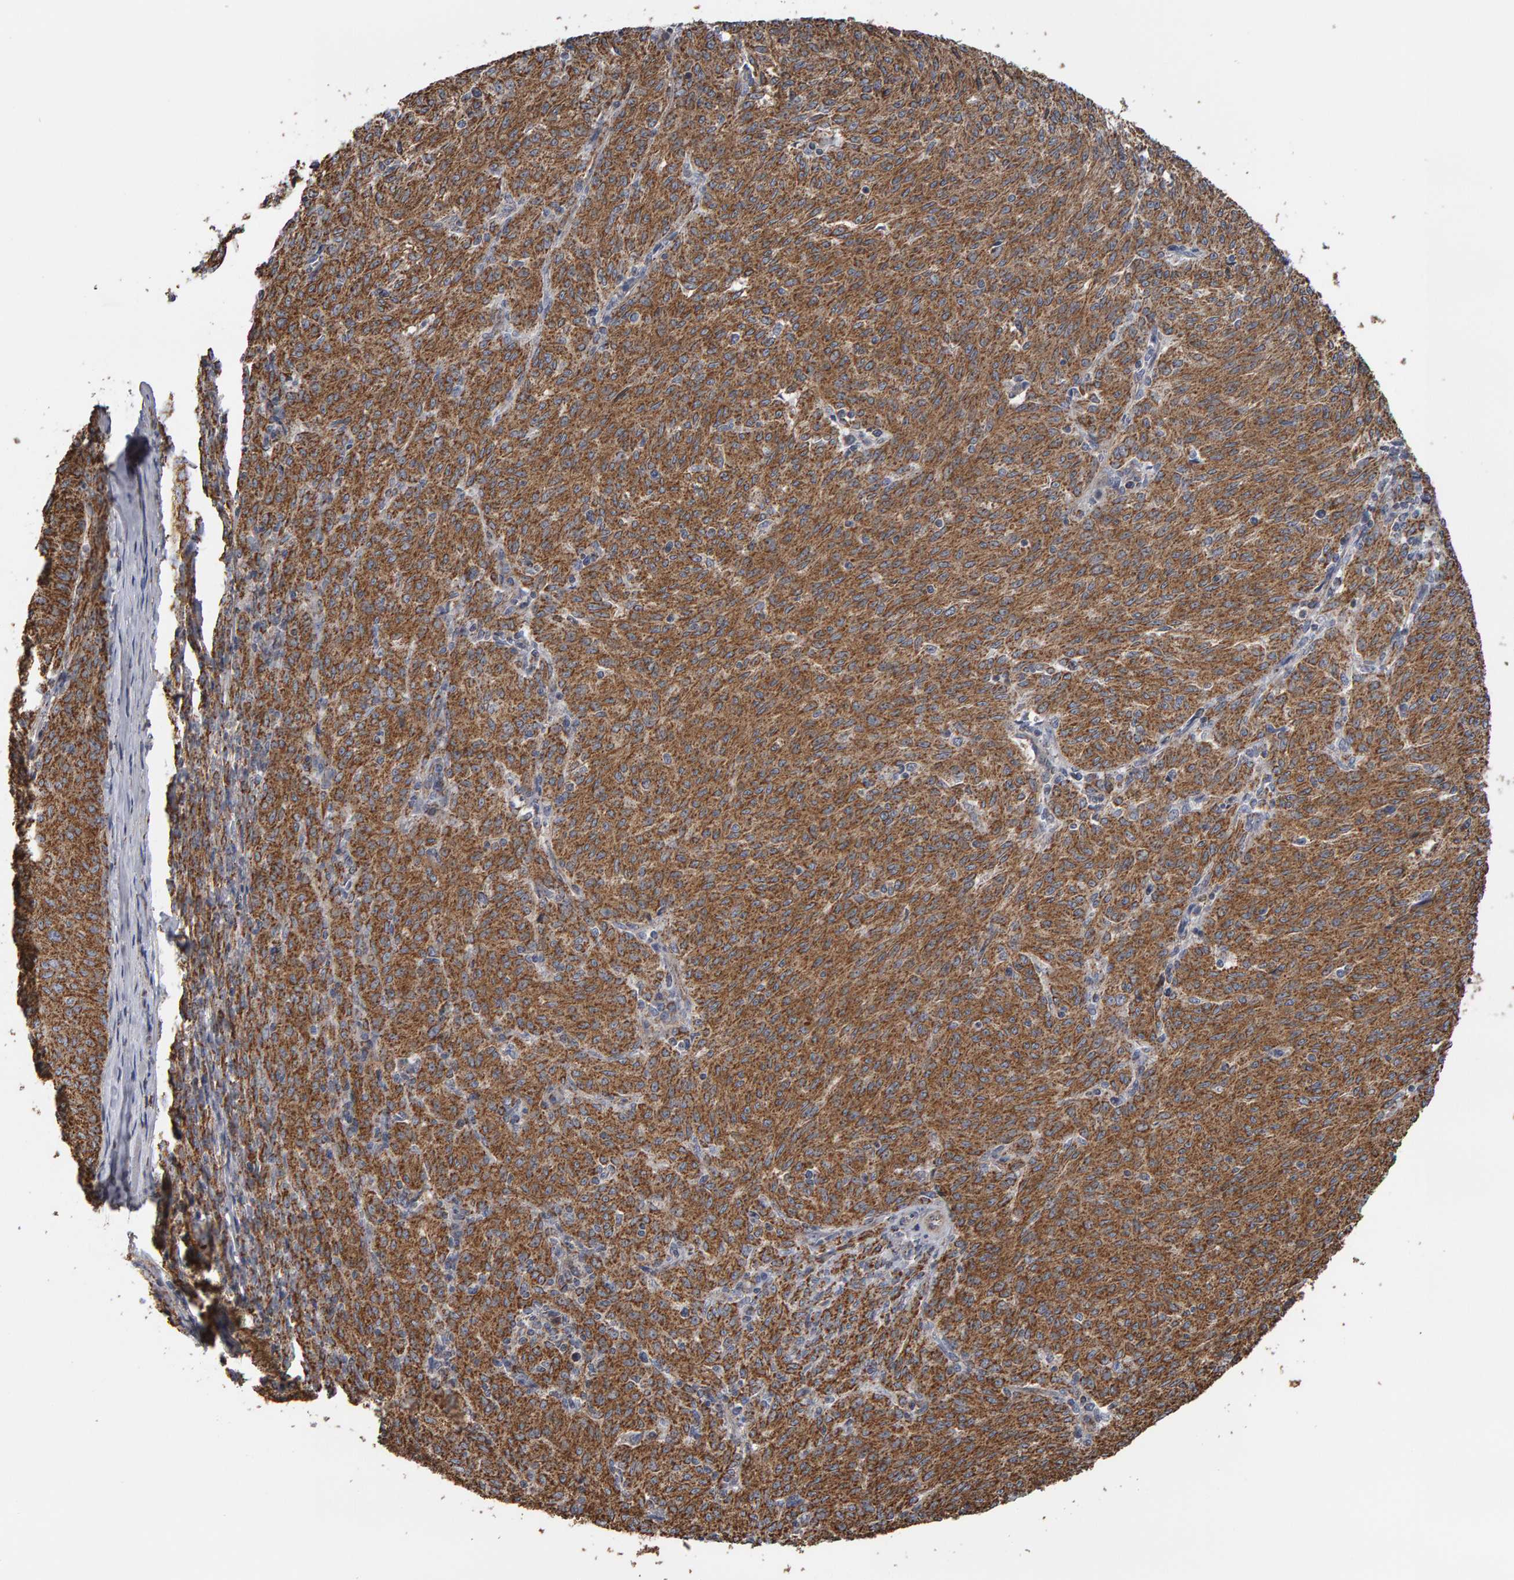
{"staining": {"intensity": "moderate", "quantity": ">75%", "location": "cytoplasmic/membranous"}, "tissue": "melanoma", "cell_type": "Tumor cells", "image_type": "cancer", "snomed": [{"axis": "morphology", "description": "Malignant melanoma, NOS"}, {"axis": "topography", "description": "Skin"}], "caption": "Protein analysis of malignant melanoma tissue displays moderate cytoplasmic/membranous expression in about >75% of tumor cells.", "gene": "TOM1L1", "patient": {"sex": "female", "age": 72}}